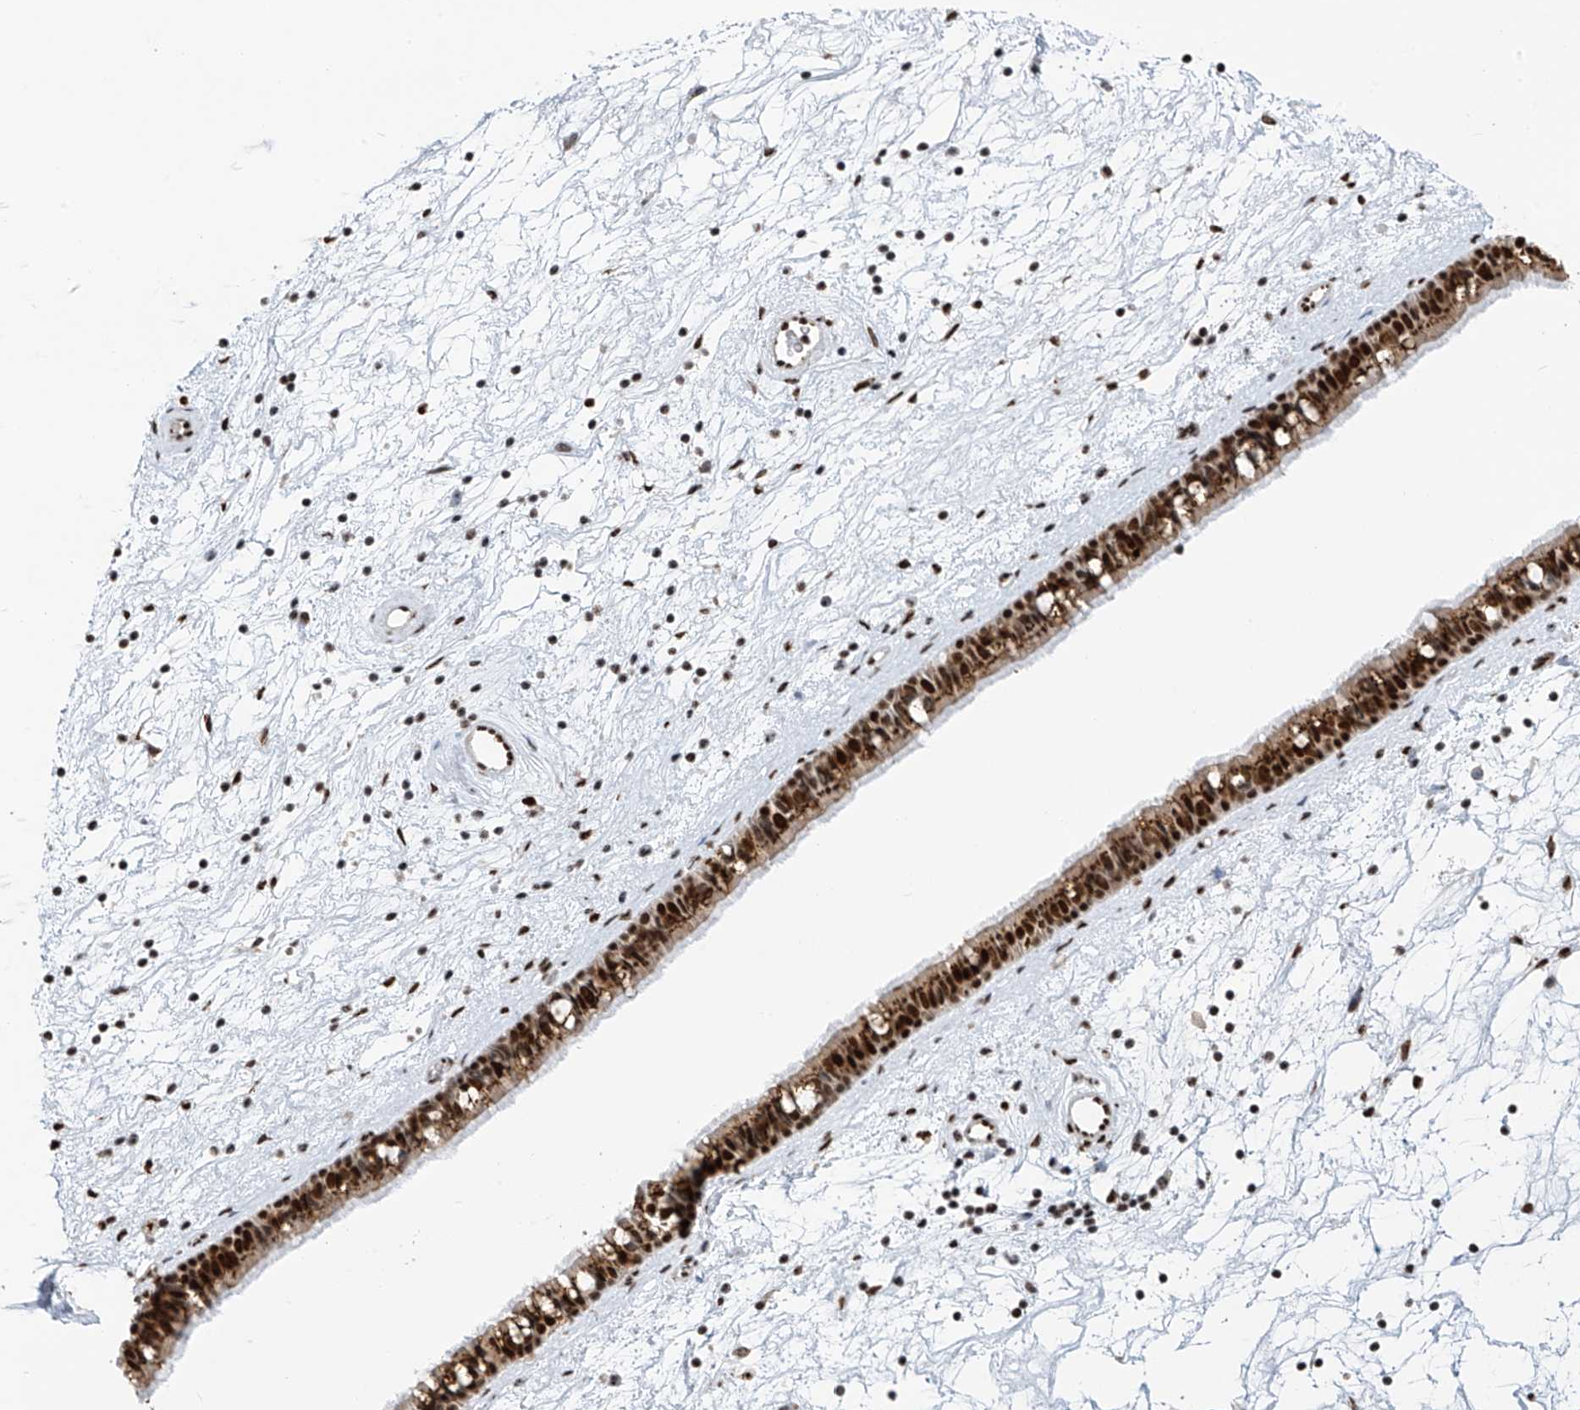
{"staining": {"intensity": "strong", "quantity": ">75%", "location": "cytoplasmic/membranous,nuclear"}, "tissue": "nasopharynx", "cell_type": "Respiratory epithelial cells", "image_type": "normal", "snomed": [{"axis": "morphology", "description": "Normal tissue, NOS"}, {"axis": "topography", "description": "Nasopharynx"}], "caption": "Immunohistochemical staining of unremarkable human nasopharynx exhibits high levels of strong cytoplasmic/membranous,nuclear staining in about >75% of respiratory epithelial cells. (DAB IHC, brown staining for protein, blue staining for nuclei).", "gene": "APLF", "patient": {"sex": "male", "age": 64}}